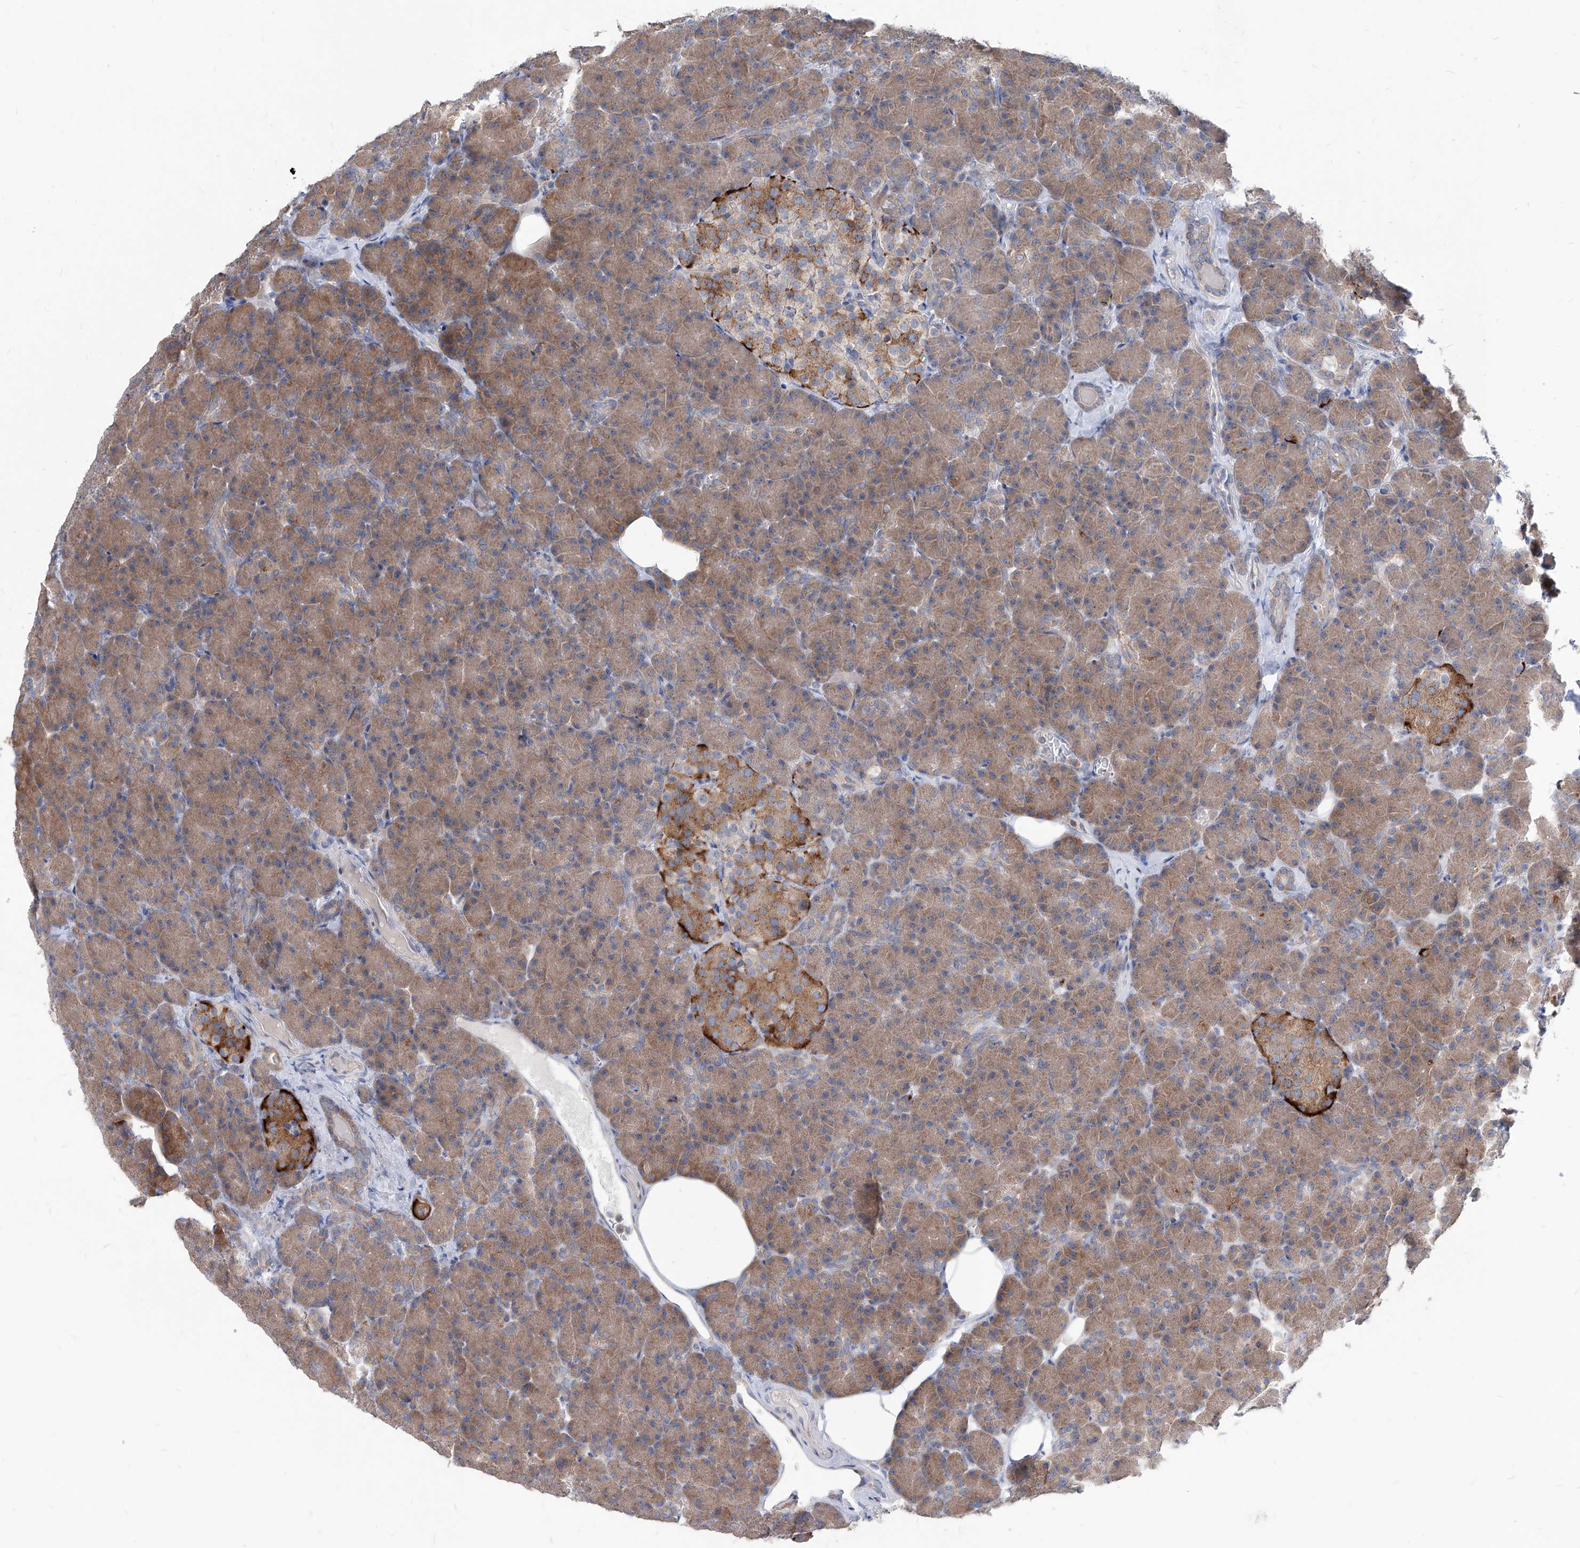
{"staining": {"intensity": "moderate", "quantity": ">75%", "location": "cytoplasmic/membranous"}, "tissue": "pancreas", "cell_type": "Exocrine glandular cells", "image_type": "normal", "snomed": [{"axis": "morphology", "description": "Normal tissue, NOS"}, {"axis": "topography", "description": "Pancreas"}], "caption": "Pancreas stained for a protein (brown) exhibits moderate cytoplasmic/membranous positive expression in approximately >75% of exocrine glandular cells.", "gene": "AGPS", "patient": {"sex": "female", "age": 43}}